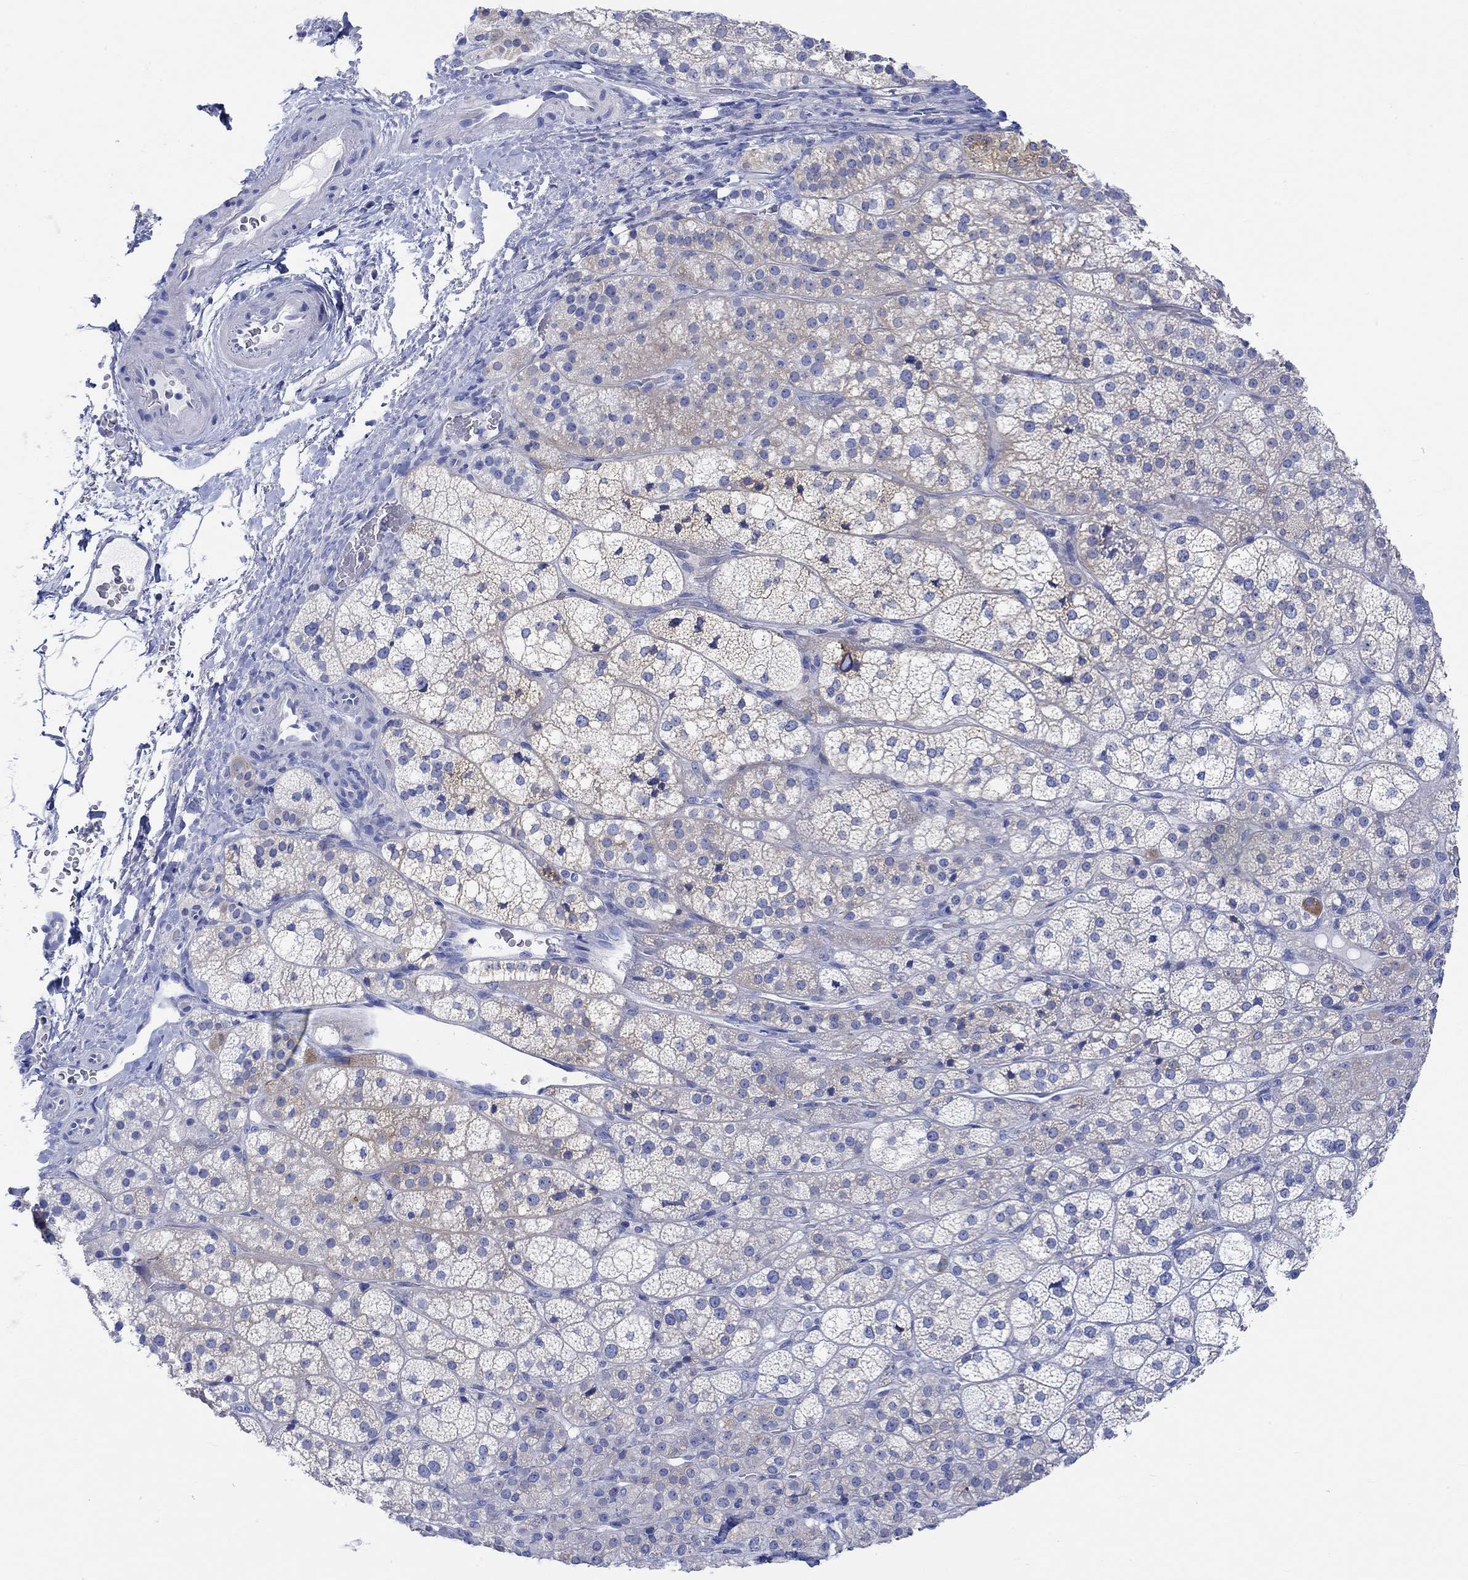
{"staining": {"intensity": "negative", "quantity": "none", "location": "none"}, "tissue": "adrenal gland", "cell_type": "Glandular cells", "image_type": "normal", "snomed": [{"axis": "morphology", "description": "Normal tissue, NOS"}, {"axis": "topography", "description": "Adrenal gland"}], "caption": "DAB (3,3'-diaminobenzidine) immunohistochemical staining of unremarkable adrenal gland exhibits no significant staining in glandular cells. (Brightfield microscopy of DAB (3,3'-diaminobenzidine) immunohistochemistry (IHC) at high magnification).", "gene": "REEP6", "patient": {"sex": "female", "age": 60}}